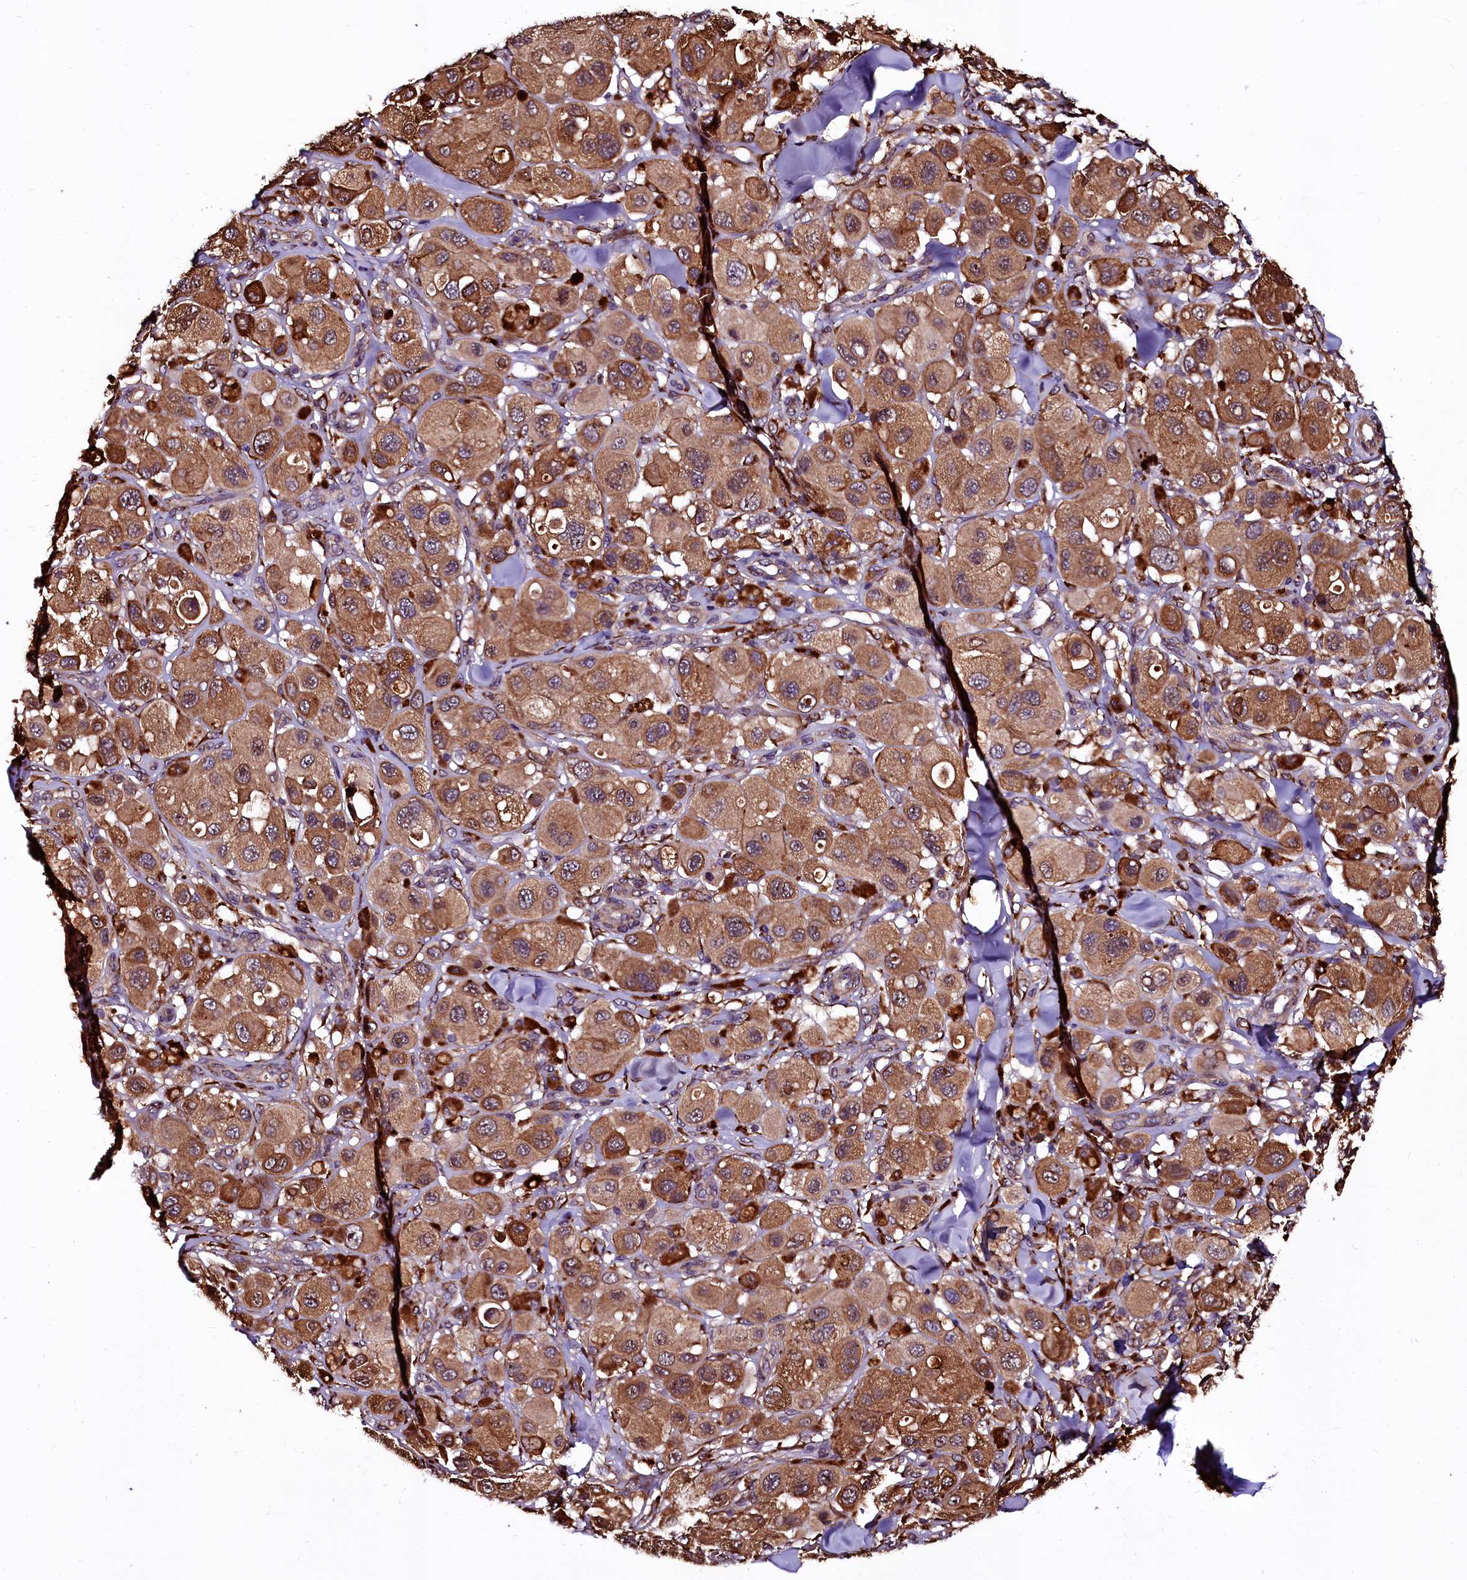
{"staining": {"intensity": "moderate", "quantity": ">75%", "location": "cytoplasmic/membranous"}, "tissue": "melanoma", "cell_type": "Tumor cells", "image_type": "cancer", "snomed": [{"axis": "morphology", "description": "Malignant melanoma, Metastatic site"}, {"axis": "topography", "description": "Skin"}], "caption": "DAB immunohistochemical staining of human melanoma displays moderate cytoplasmic/membranous protein staining in about >75% of tumor cells.", "gene": "N4BP1", "patient": {"sex": "male", "age": 41}}